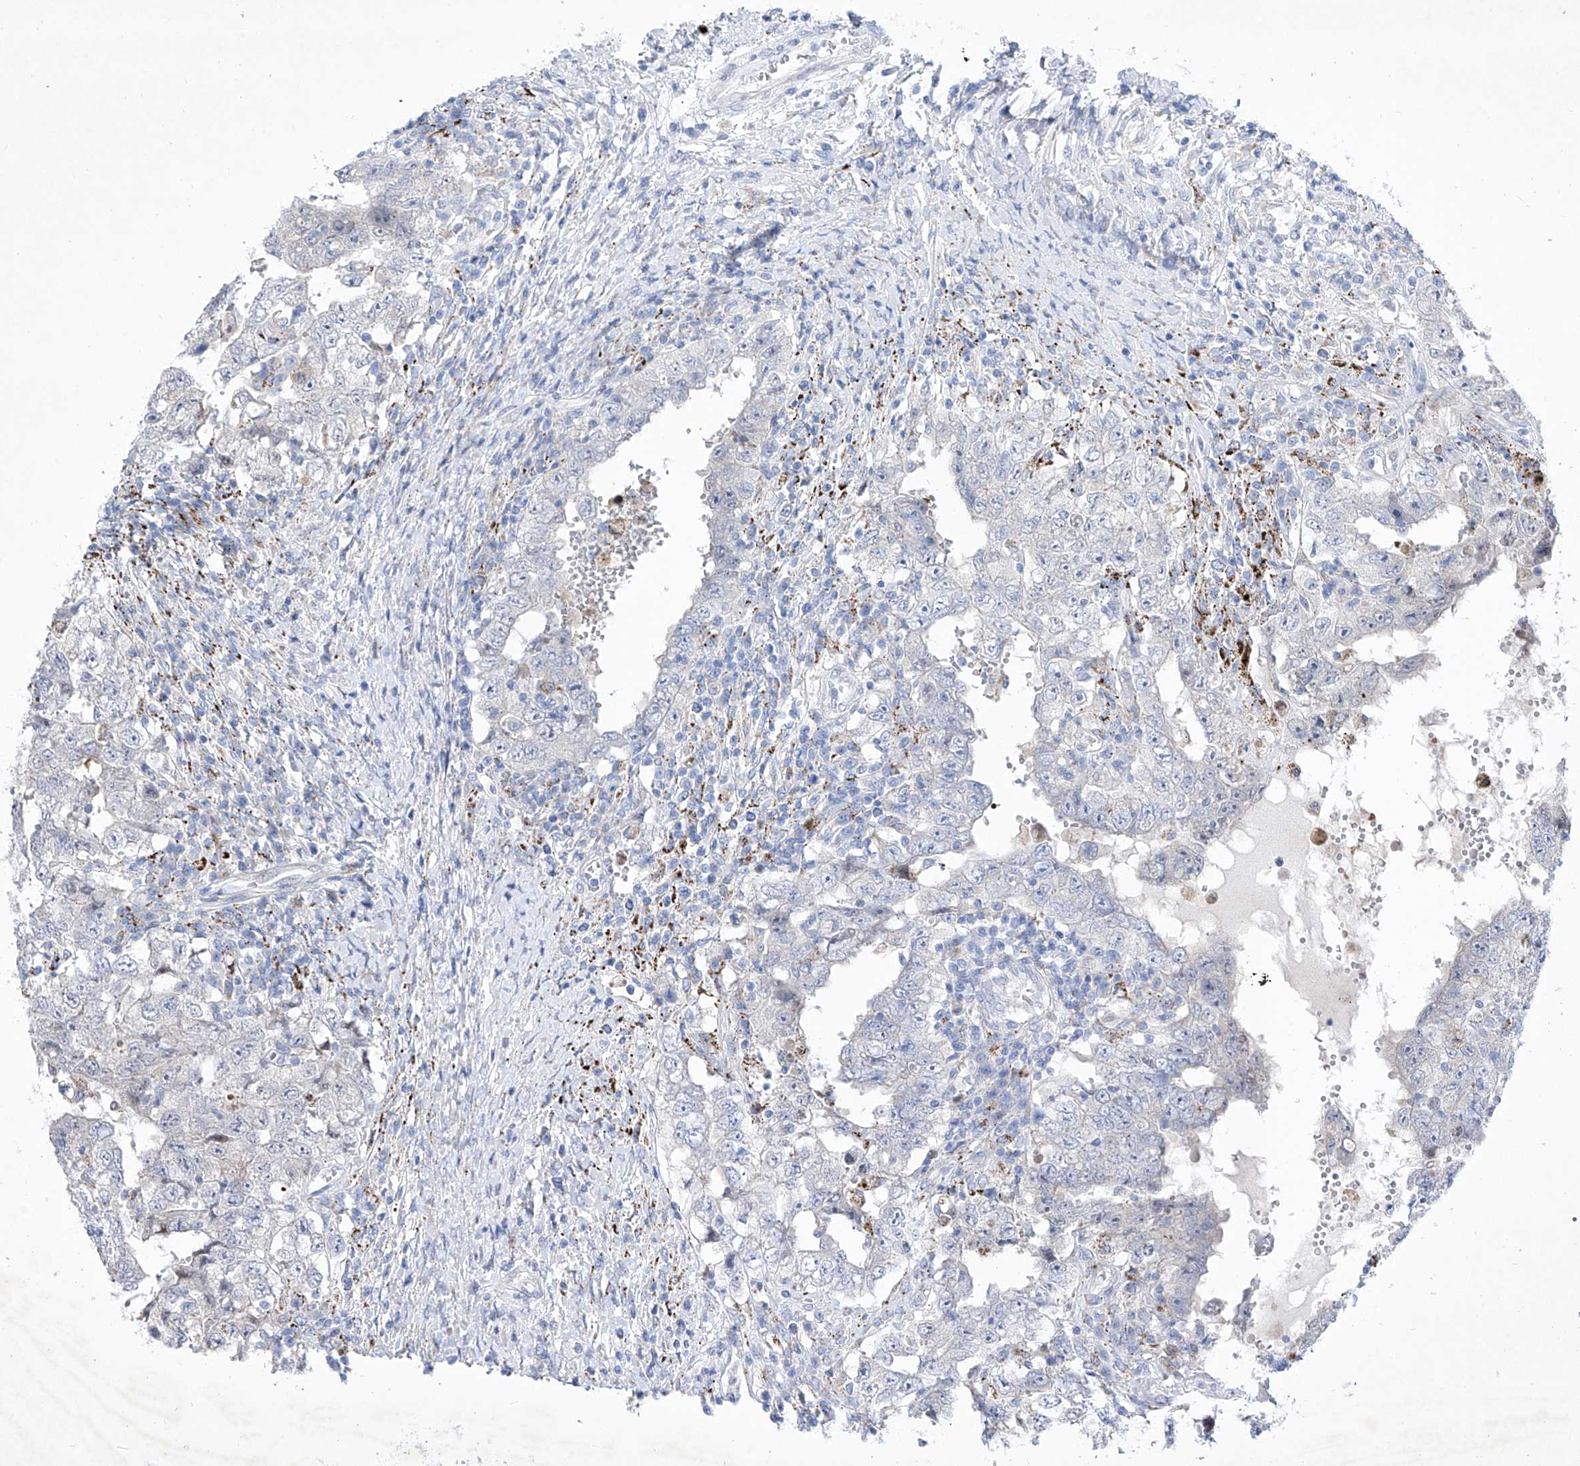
{"staining": {"intensity": "negative", "quantity": "none", "location": "none"}, "tissue": "testis cancer", "cell_type": "Tumor cells", "image_type": "cancer", "snomed": [{"axis": "morphology", "description": "Carcinoma, Embryonal, NOS"}, {"axis": "topography", "description": "Testis"}], "caption": "Immunohistochemistry image of neoplastic tissue: human embryonal carcinoma (testis) stained with DAB (3,3'-diaminobenzidine) reveals no significant protein positivity in tumor cells. (IHC, brightfield microscopy, high magnification).", "gene": "C1orf87", "patient": {"sex": "male", "age": 26}}